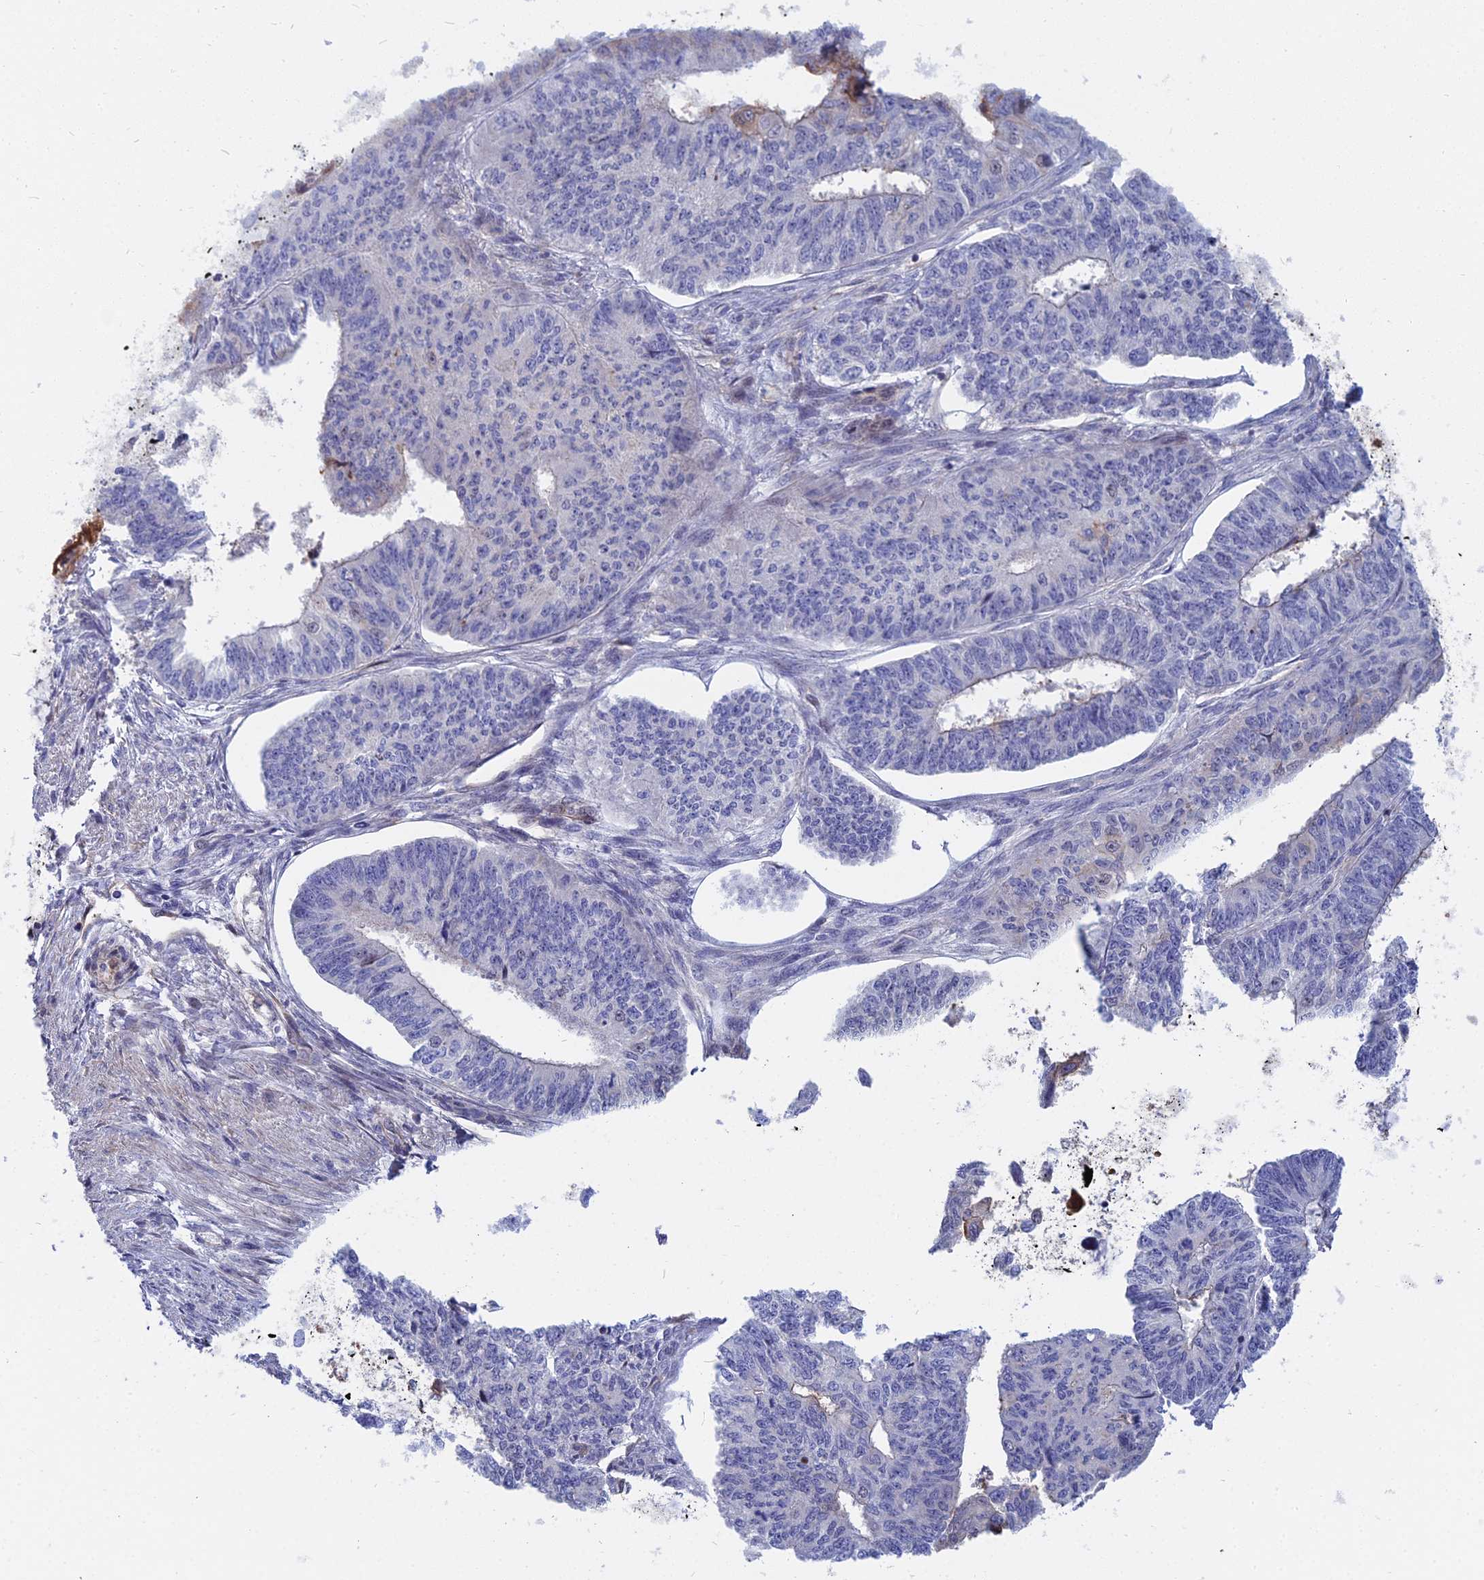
{"staining": {"intensity": "negative", "quantity": "none", "location": "none"}, "tissue": "endometrial cancer", "cell_type": "Tumor cells", "image_type": "cancer", "snomed": [{"axis": "morphology", "description": "Adenocarcinoma, NOS"}, {"axis": "topography", "description": "Endometrium"}], "caption": "Immunohistochemistry (IHC) of human endometrial cancer shows no expression in tumor cells. (Brightfield microscopy of DAB (3,3'-diaminobenzidine) immunohistochemistry (IHC) at high magnification).", "gene": "TRIM43B", "patient": {"sex": "female", "age": 32}}